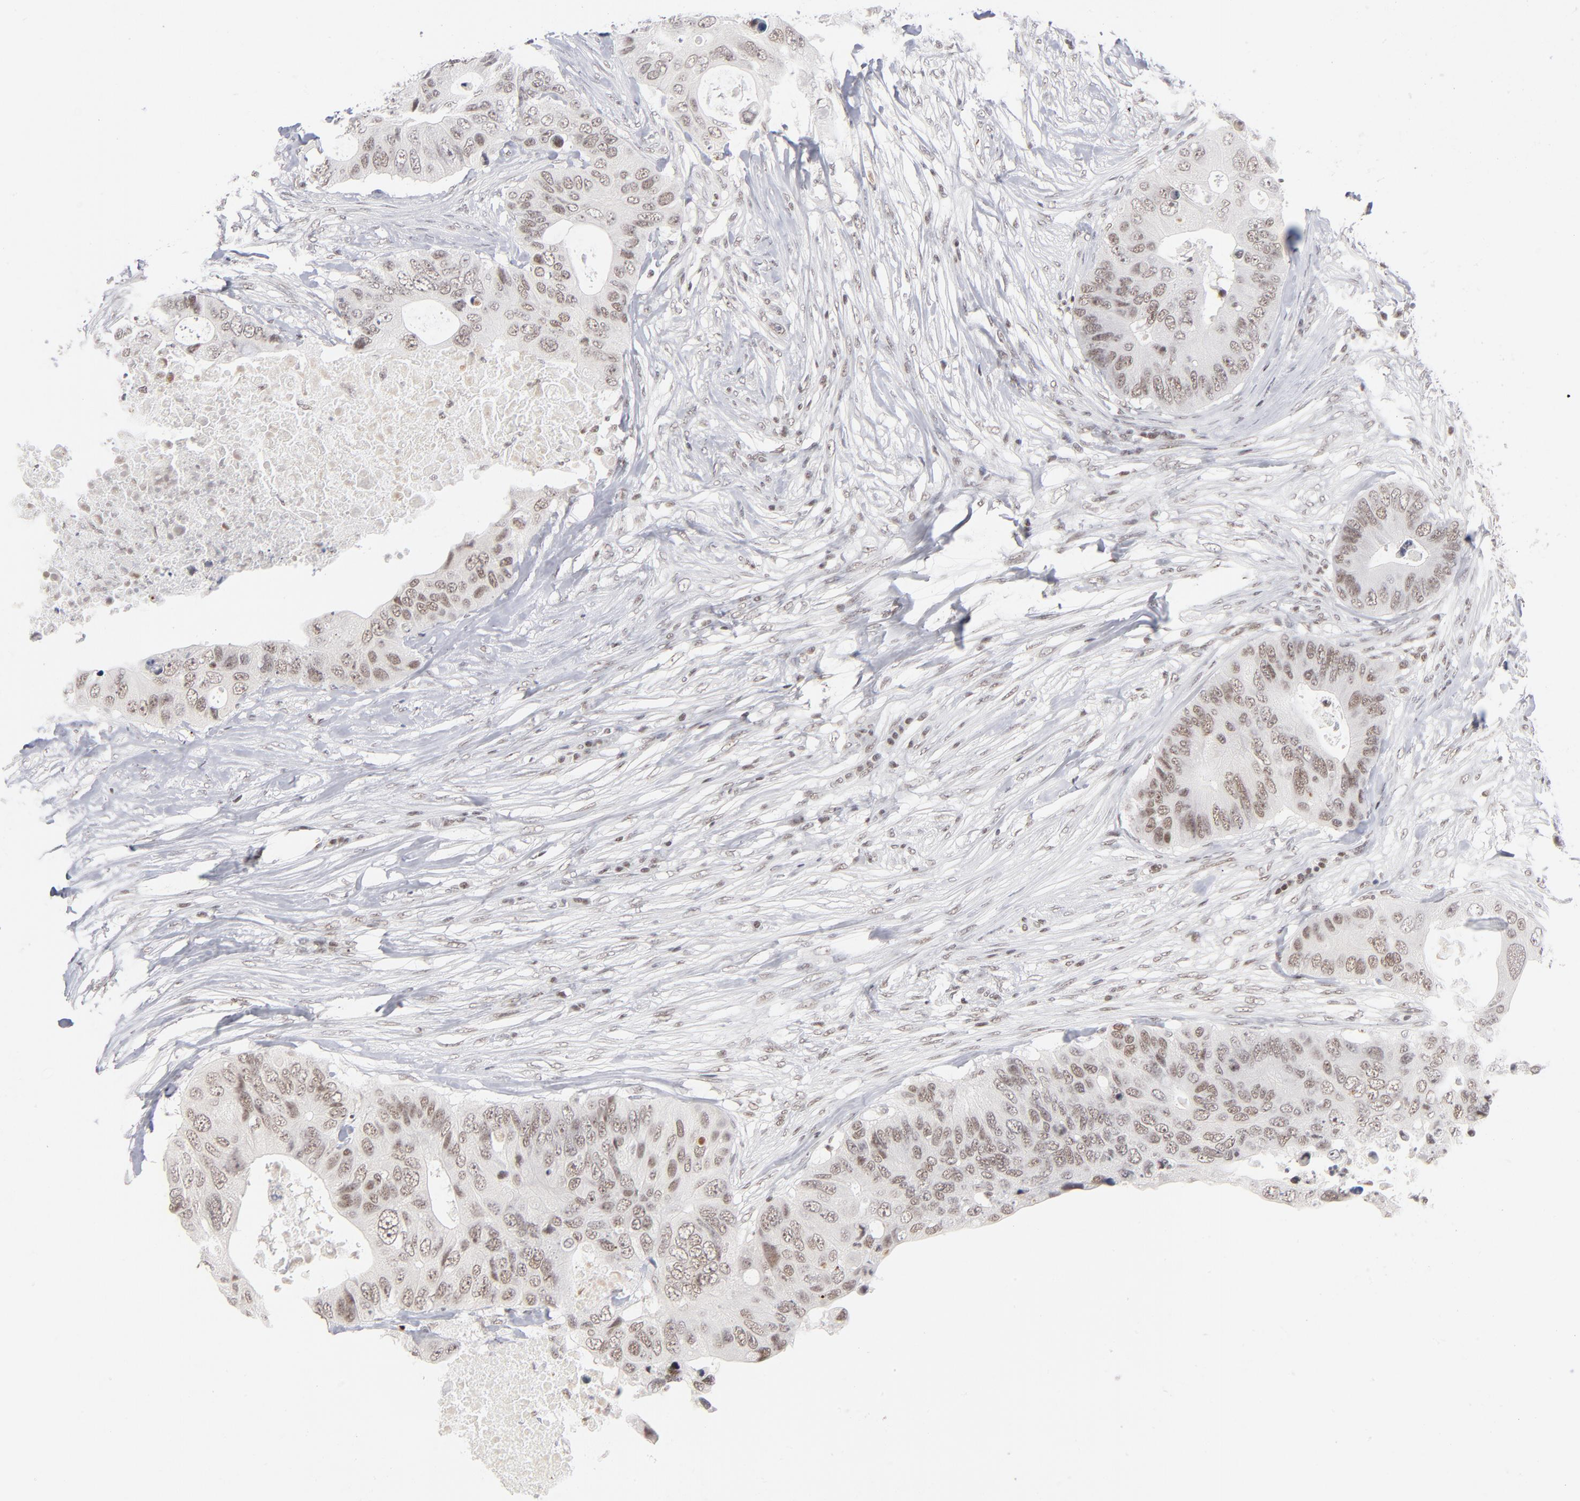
{"staining": {"intensity": "weak", "quantity": ">75%", "location": "nuclear"}, "tissue": "colorectal cancer", "cell_type": "Tumor cells", "image_type": "cancer", "snomed": [{"axis": "morphology", "description": "Adenocarcinoma, NOS"}, {"axis": "topography", "description": "Colon"}], "caption": "Colorectal cancer stained with a brown dye demonstrates weak nuclear positive positivity in about >75% of tumor cells.", "gene": "ZNF143", "patient": {"sex": "male", "age": 71}}